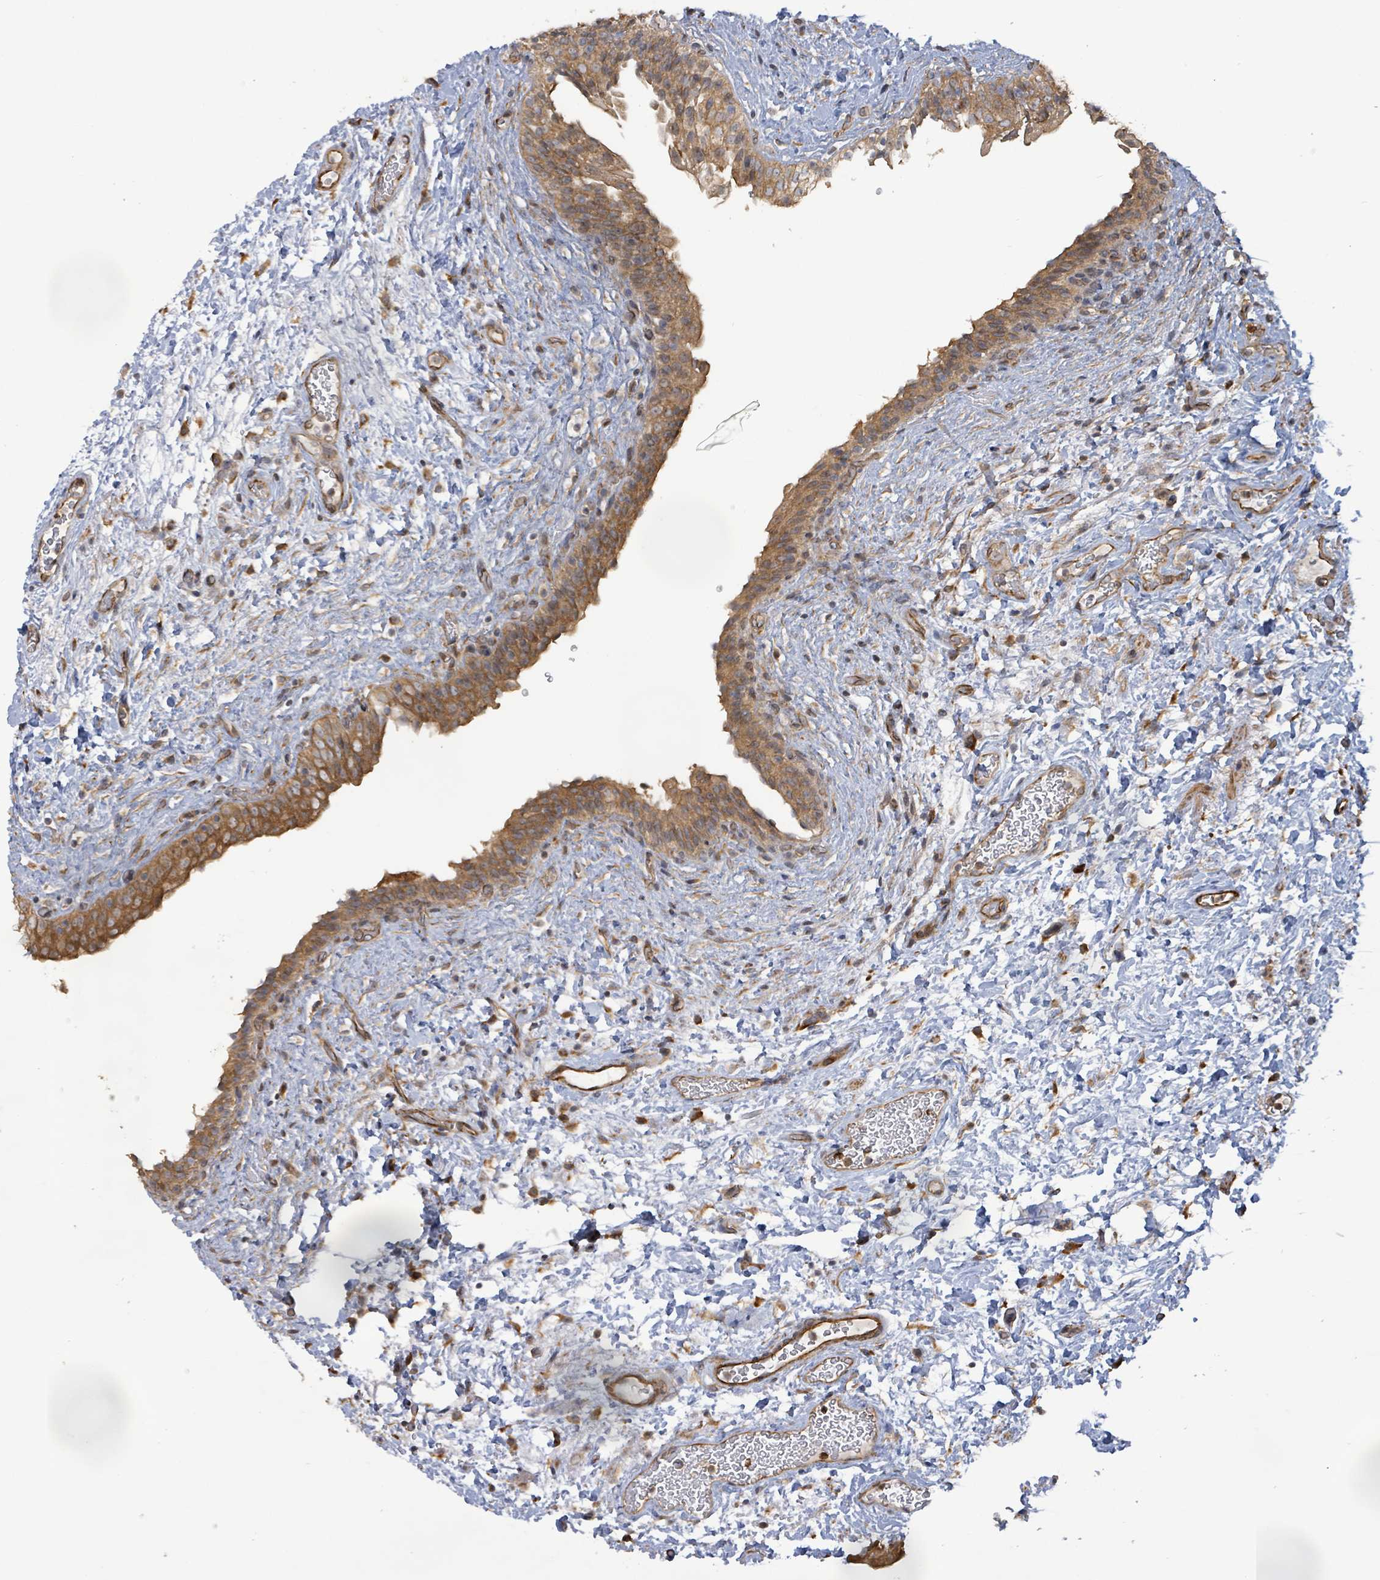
{"staining": {"intensity": "strong", "quantity": ">75%", "location": "cytoplasmic/membranous"}, "tissue": "urinary bladder", "cell_type": "Urothelial cells", "image_type": "normal", "snomed": [{"axis": "morphology", "description": "Normal tissue, NOS"}, {"axis": "topography", "description": "Urinary bladder"}], "caption": "Strong cytoplasmic/membranous expression for a protein is present in approximately >75% of urothelial cells of unremarkable urinary bladder using immunohistochemistry.", "gene": "KBTBD11", "patient": {"sex": "male", "age": 69}}